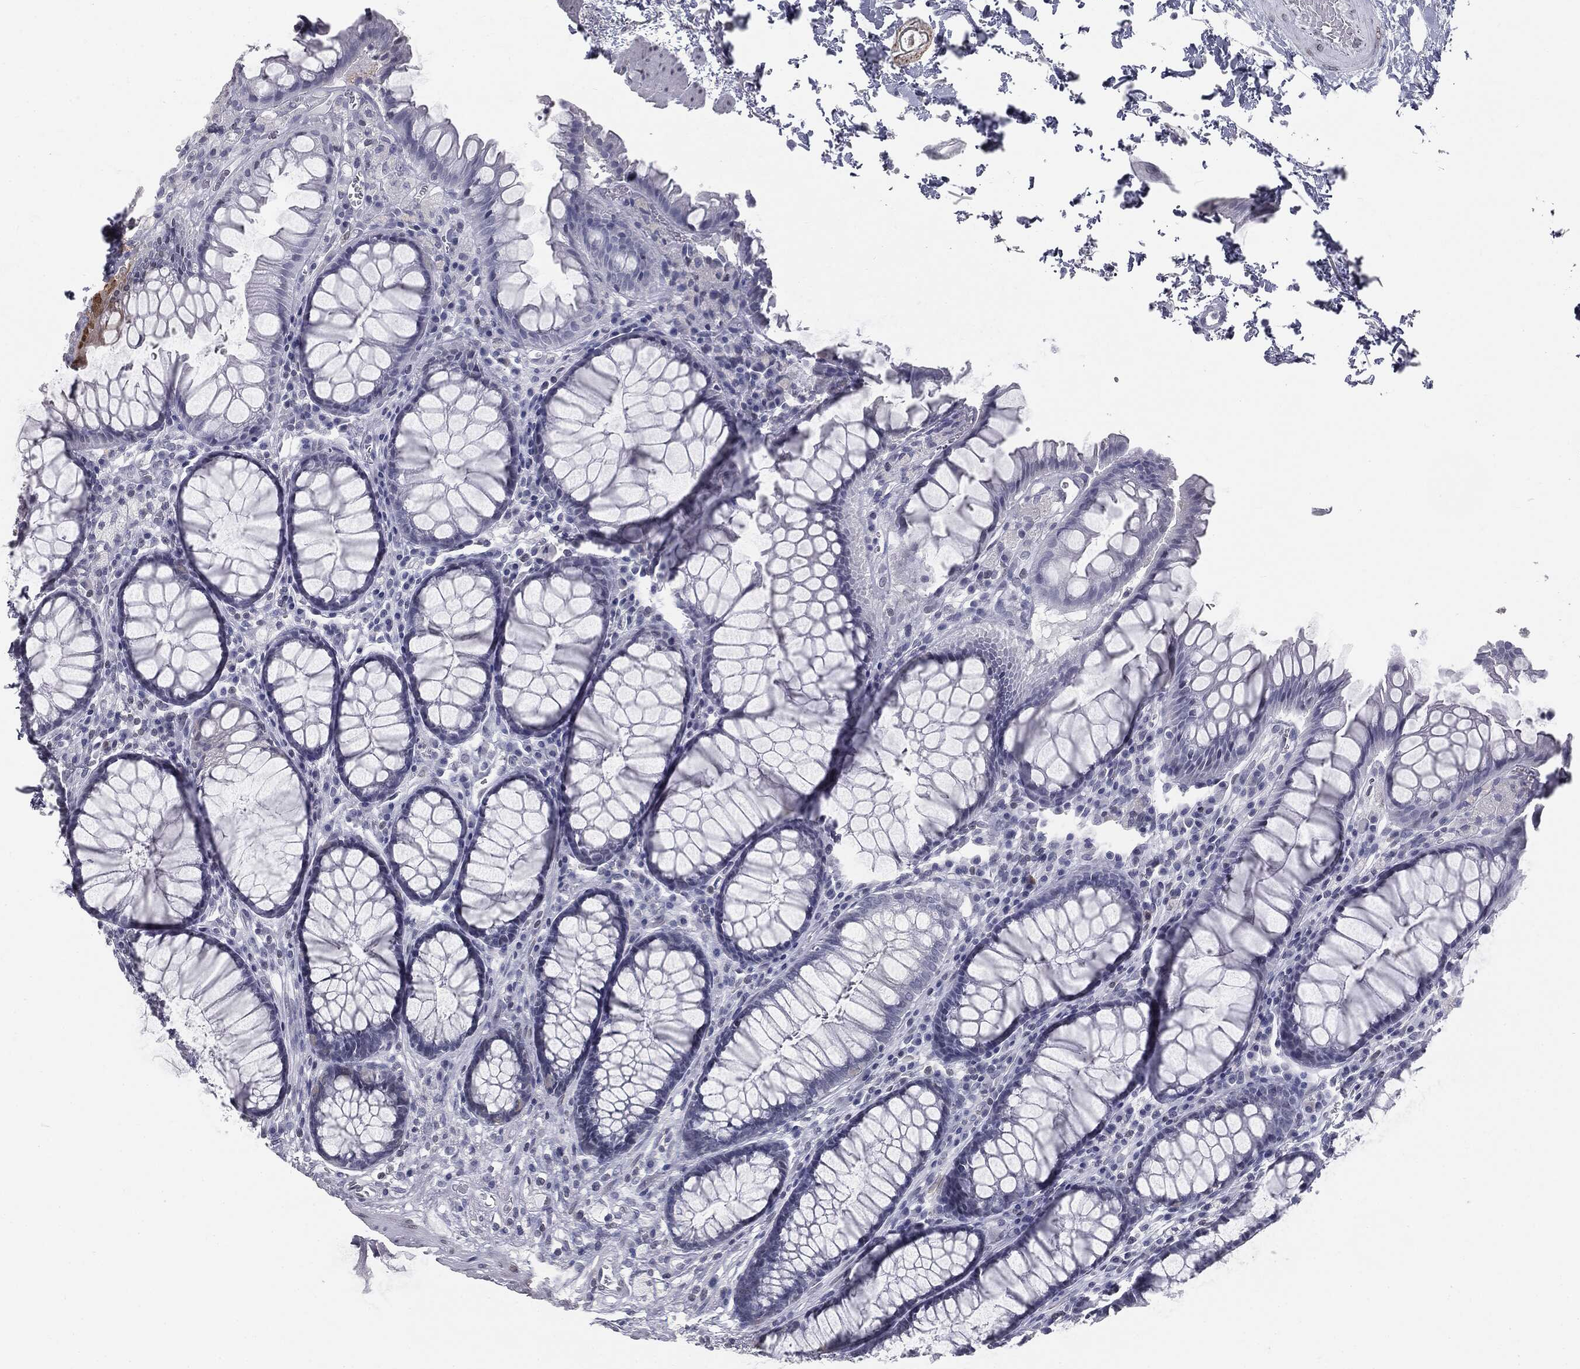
{"staining": {"intensity": "negative", "quantity": "none", "location": "none"}, "tissue": "rectum", "cell_type": "Glandular cells", "image_type": "normal", "snomed": [{"axis": "morphology", "description": "Normal tissue, NOS"}, {"axis": "topography", "description": "Rectum"}], "caption": "Immunohistochemical staining of normal rectum reveals no significant positivity in glandular cells. Brightfield microscopy of immunohistochemistry stained with DAB (3,3'-diaminobenzidine) (brown) and hematoxylin (blue), captured at high magnification.", "gene": "ALDOB", "patient": {"sex": "female", "age": 68}}